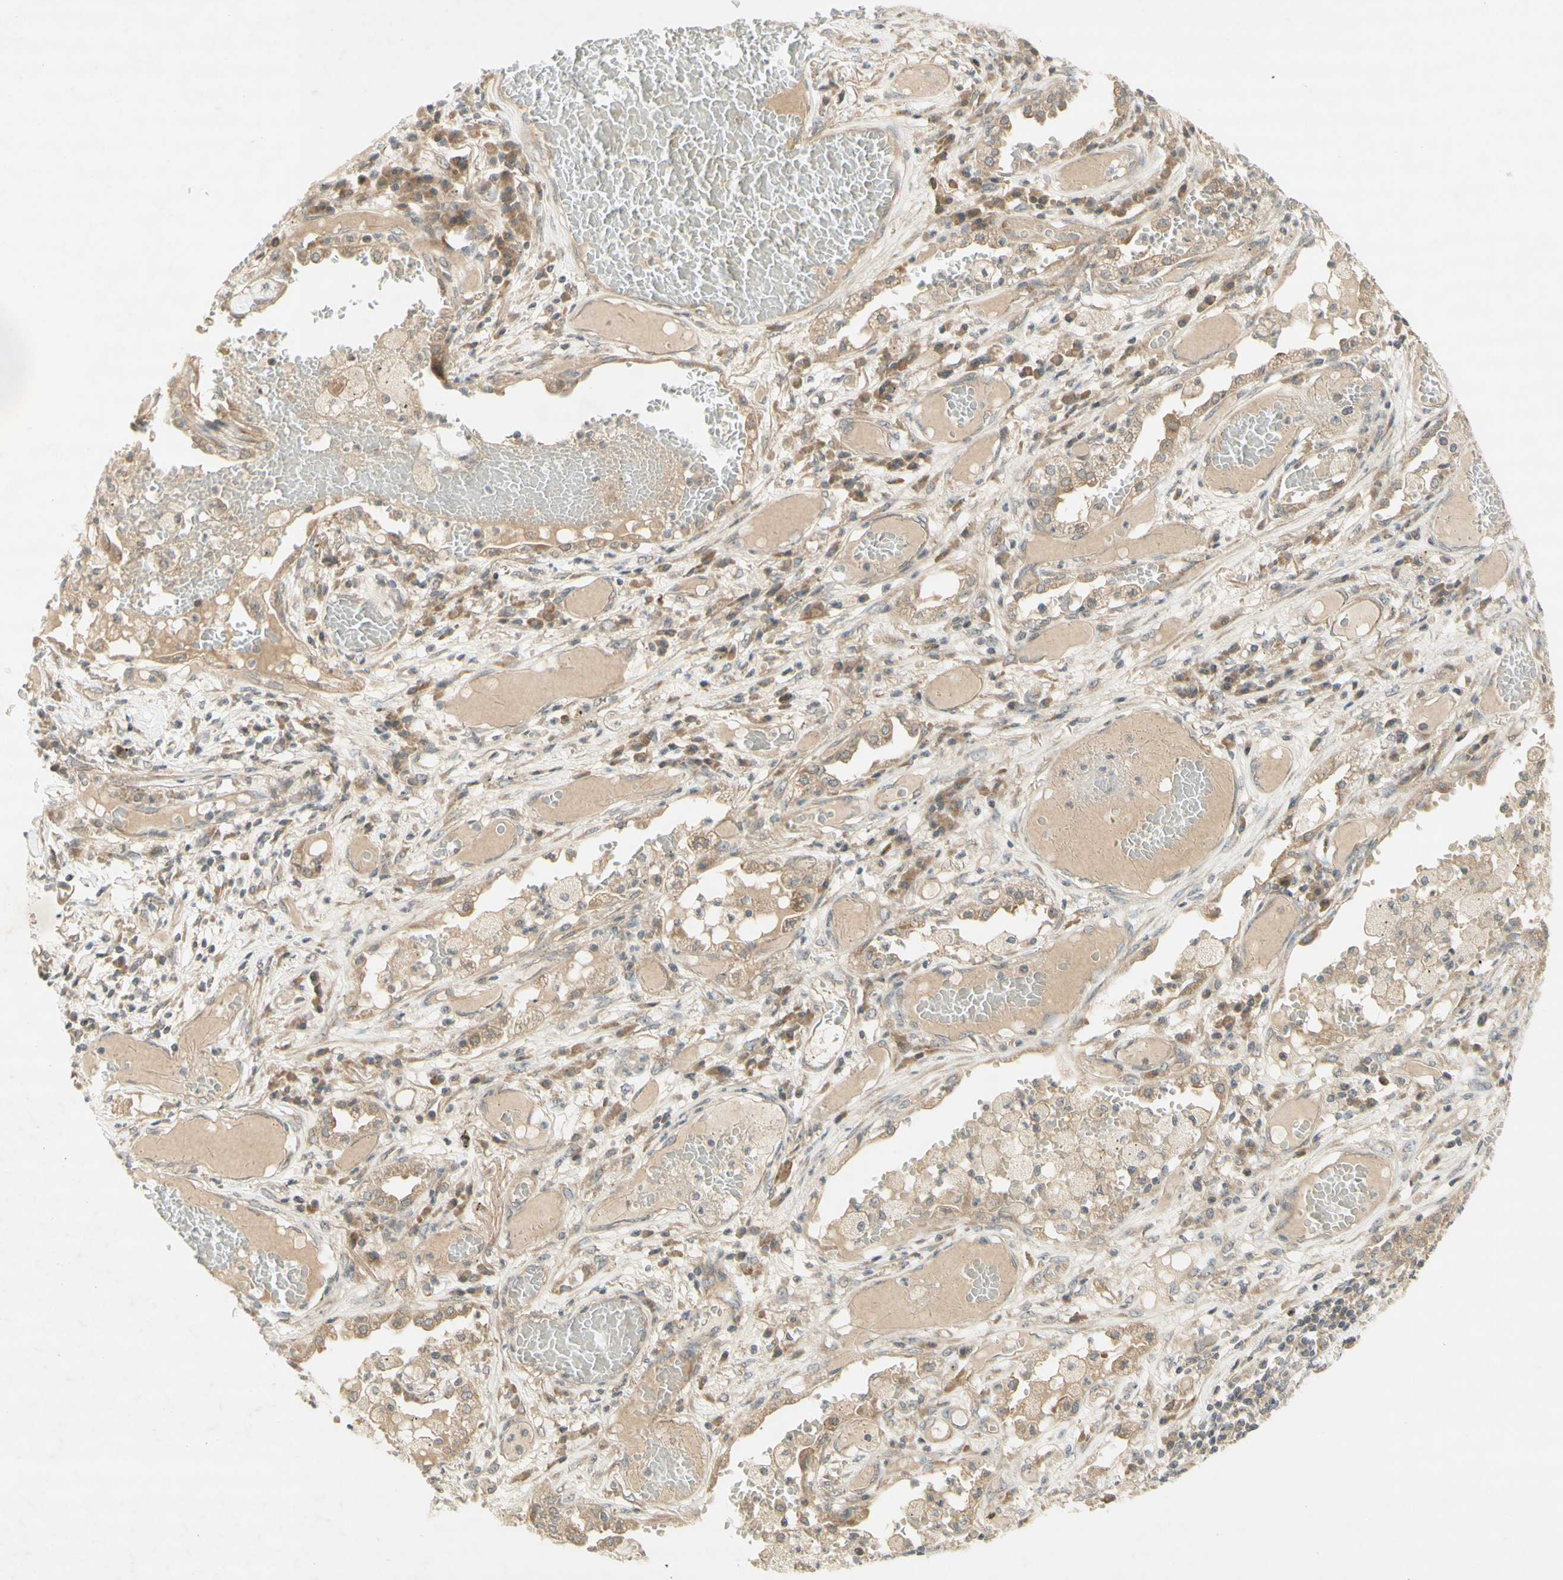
{"staining": {"intensity": "moderate", "quantity": "25%-75%", "location": "cytoplasmic/membranous"}, "tissue": "lung cancer", "cell_type": "Tumor cells", "image_type": "cancer", "snomed": [{"axis": "morphology", "description": "Squamous cell carcinoma, NOS"}, {"axis": "topography", "description": "Lung"}], "caption": "Moderate cytoplasmic/membranous protein positivity is present in about 25%-75% of tumor cells in squamous cell carcinoma (lung).", "gene": "ETF1", "patient": {"sex": "male", "age": 71}}